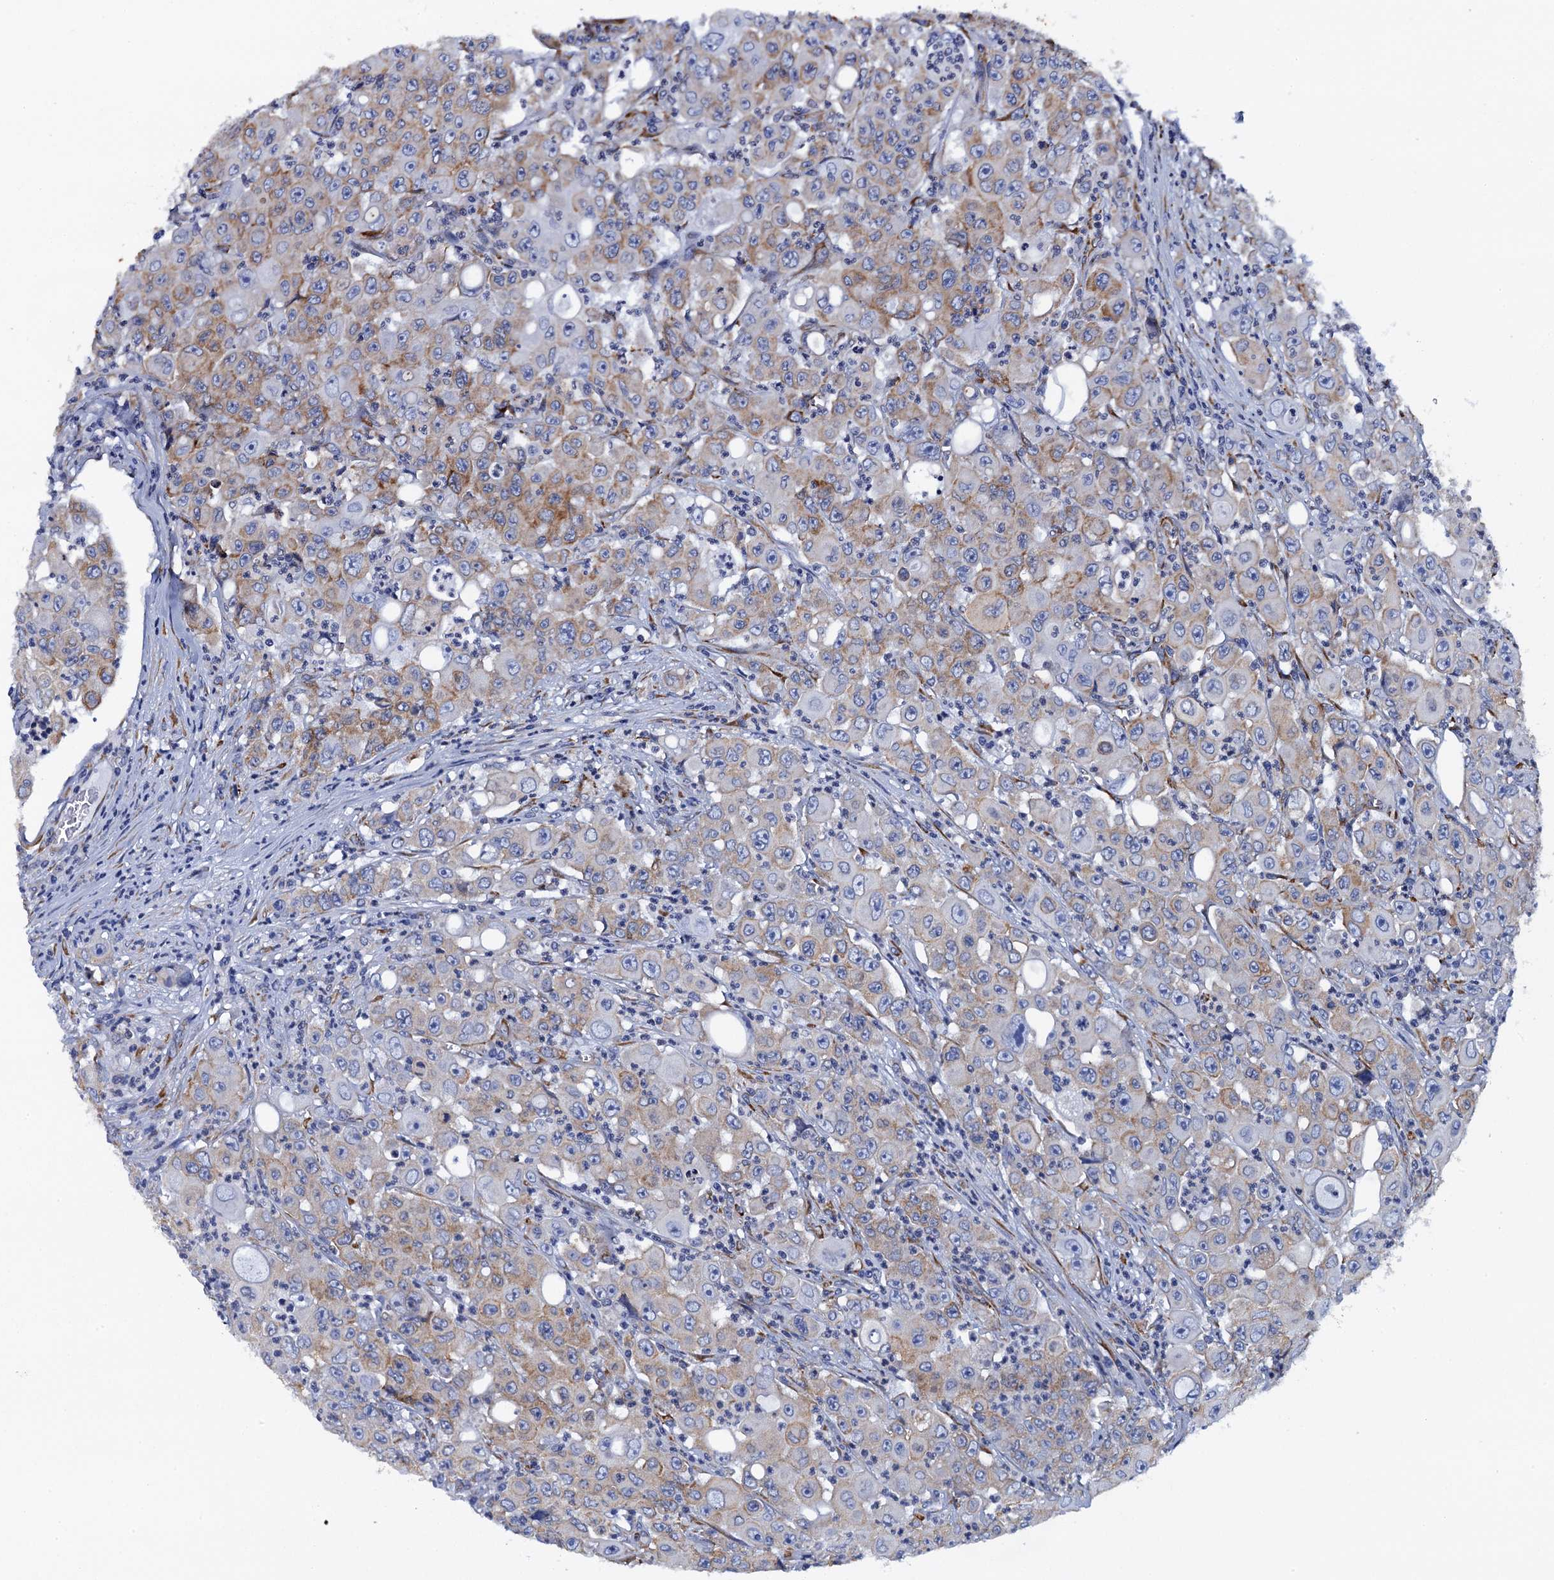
{"staining": {"intensity": "moderate", "quantity": "25%-75%", "location": "cytoplasmic/membranous"}, "tissue": "colorectal cancer", "cell_type": "Tumor cells", "image_type": "cancer", "snomed": [{"axis": "morphology", "description": "Adenocarcinoma, NOS"}, {"axis": "topography", "description": "Colon"}], "caption": "DAB immunohistochemical staining of human colorectal cancer (adenocarcinoma) reveals moderate cytoplasmic/membranous protein positivity in about 25%-75% of tumor cells. (Stains: DAB in brown, nuclei in blue, Microscopy: brightfield microscopy at high magnification).", "gene": "POGLUT3", "patient": {"sex": "male", "age": 51}}